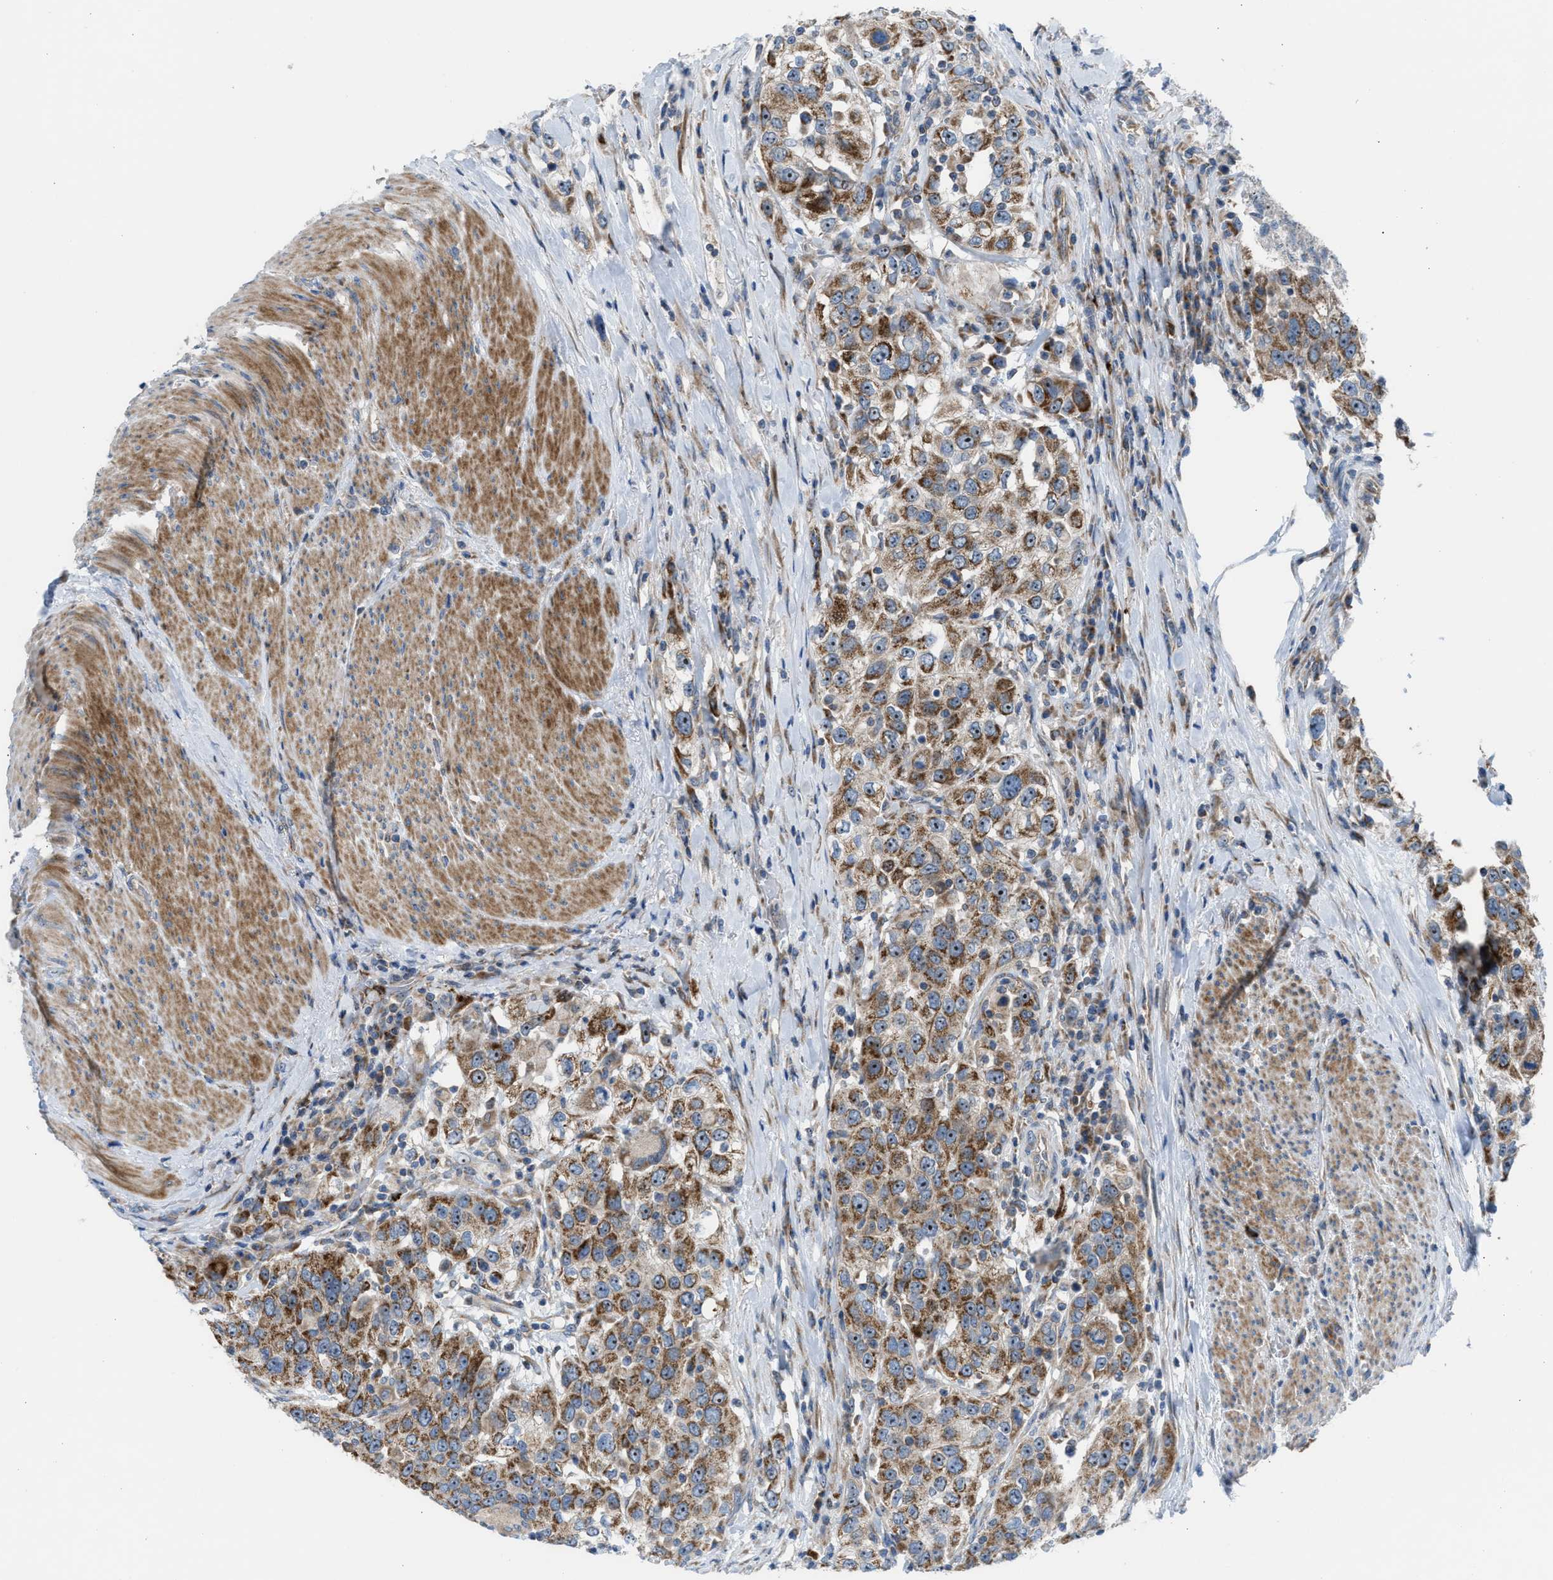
{"staining": {"intensity": "moderate", "quantity": ">75%", "location": "cytoplasmic/membranous,nuclear"}, "tissue": "urothelial cancer", "cell_type": "Tumor cells", "image_type": "cancer", "snomed": [{"axis": "morphology", "description": "Urothelial carcinoma, High grade"}, {"axis": "topography", "description": "Urinary bladder"}], "caption": "An immunohistochemistry (IHC) photomicrograph of neoplastic tissue is shown. Protein staining in brown labels moderate cytoplasmic/membranous and nuclear positivity in urothelial cancer within tumor cells.", "gene": "TPH1", "patient": {"sex": "female", "age": 80}}